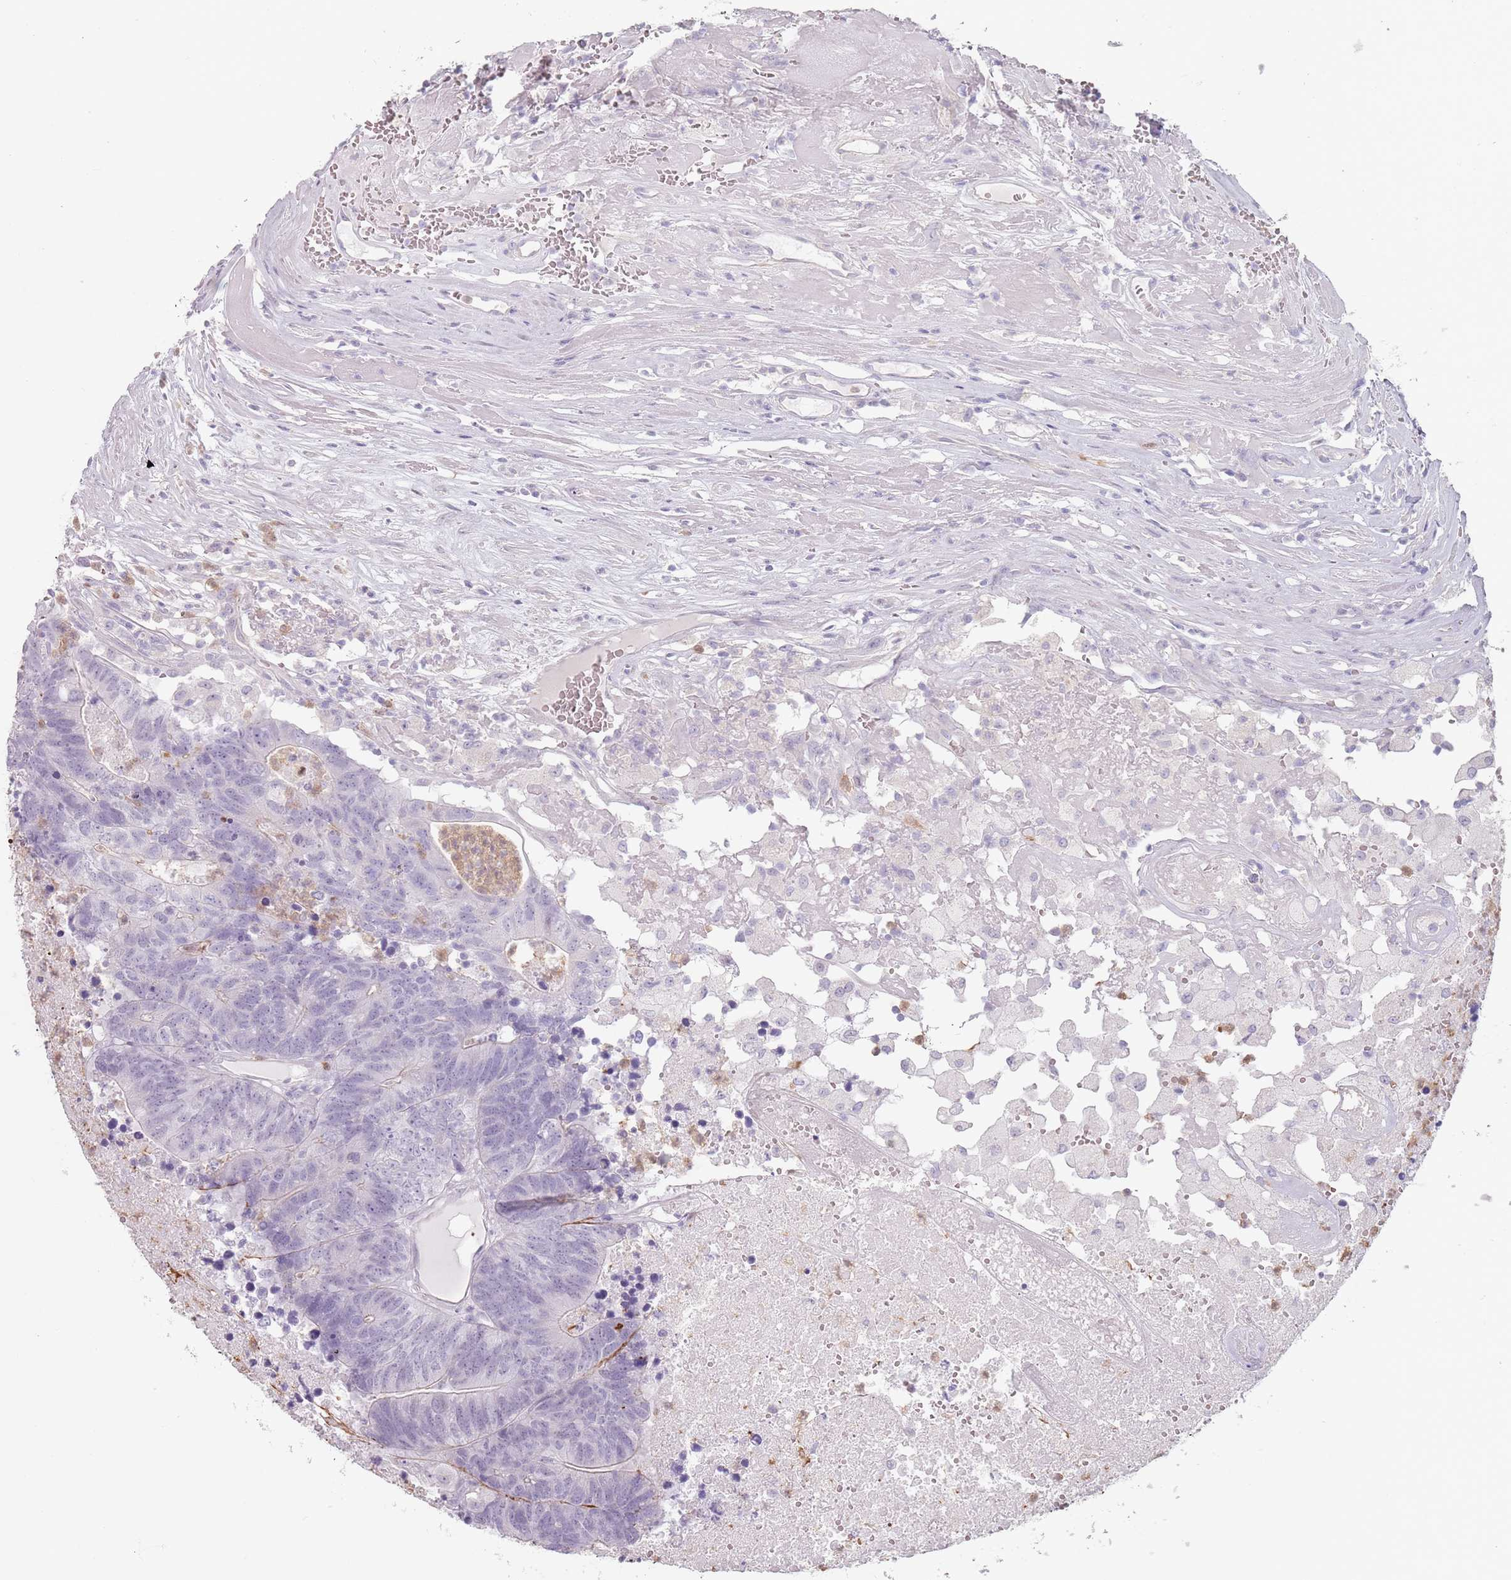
{"staining": {"intensity": "negative", "quantity": "none", "location": "none"}, "tissue": "colorectal cancer", "cell_type": "Tumor cells", "image_type": "cancer", "snomed": [{"axis": "morphology", "description": "Adenocarcinoma, NOS"}, {"axis": "topography", "description": "Colon"}], "caption": "Immunohistochemistry of colorectal cancer (adenocarcinoma) exhibits no staining in tumor cells.", "gene": "ZNF584", "patient": {"sex": "female", "age": 48}}